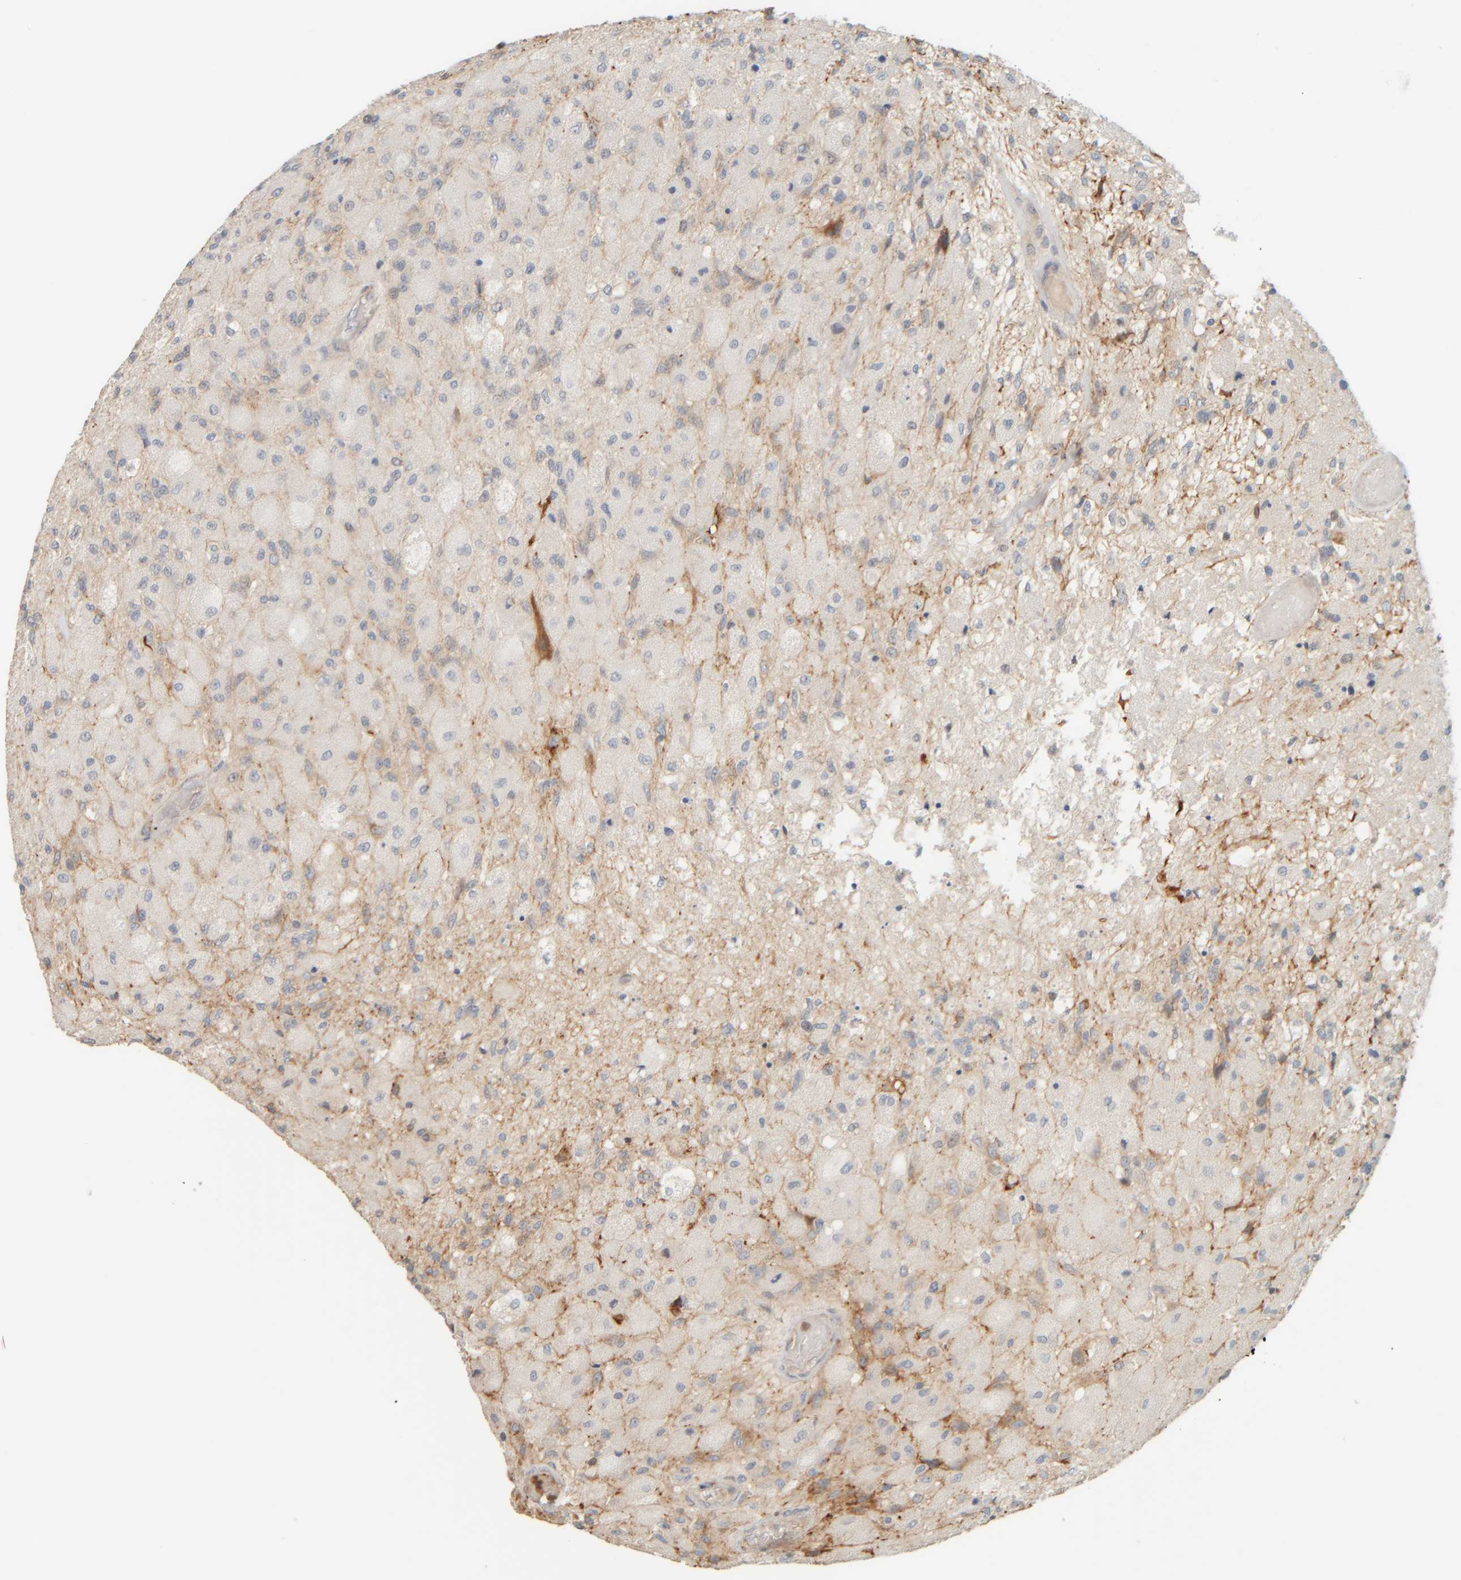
{"staining": {"intensity": "weak", "quantity": "<25%", "location": "cytoplasmic/membranous"}, "tissue": "glioma", "cell_type": "Tumor cells", "image_type": "cancer", "snomed": [{"axis": "morphology", "description": "Normal tissue, NOS"}, {"axis": "morphology", "description": "Glioma, malignant, High grade"}, {"axis": "topography", "description": "Cerebral cortex"}], "caption": "This photomicrograph is of high-grade glioma (malignant) stained with immunohistochemistry to label a protein in brown with the nuclei are counter-stained blue. There is no staining in tumor cells. (DAB (3,3'-diaminobenzidine) immunohistochemistry (IHC) with hematoxylin counter stain).", "gene": "PTGES3L-AARSD1", "patient": {"sex": "male", "age": 77}}